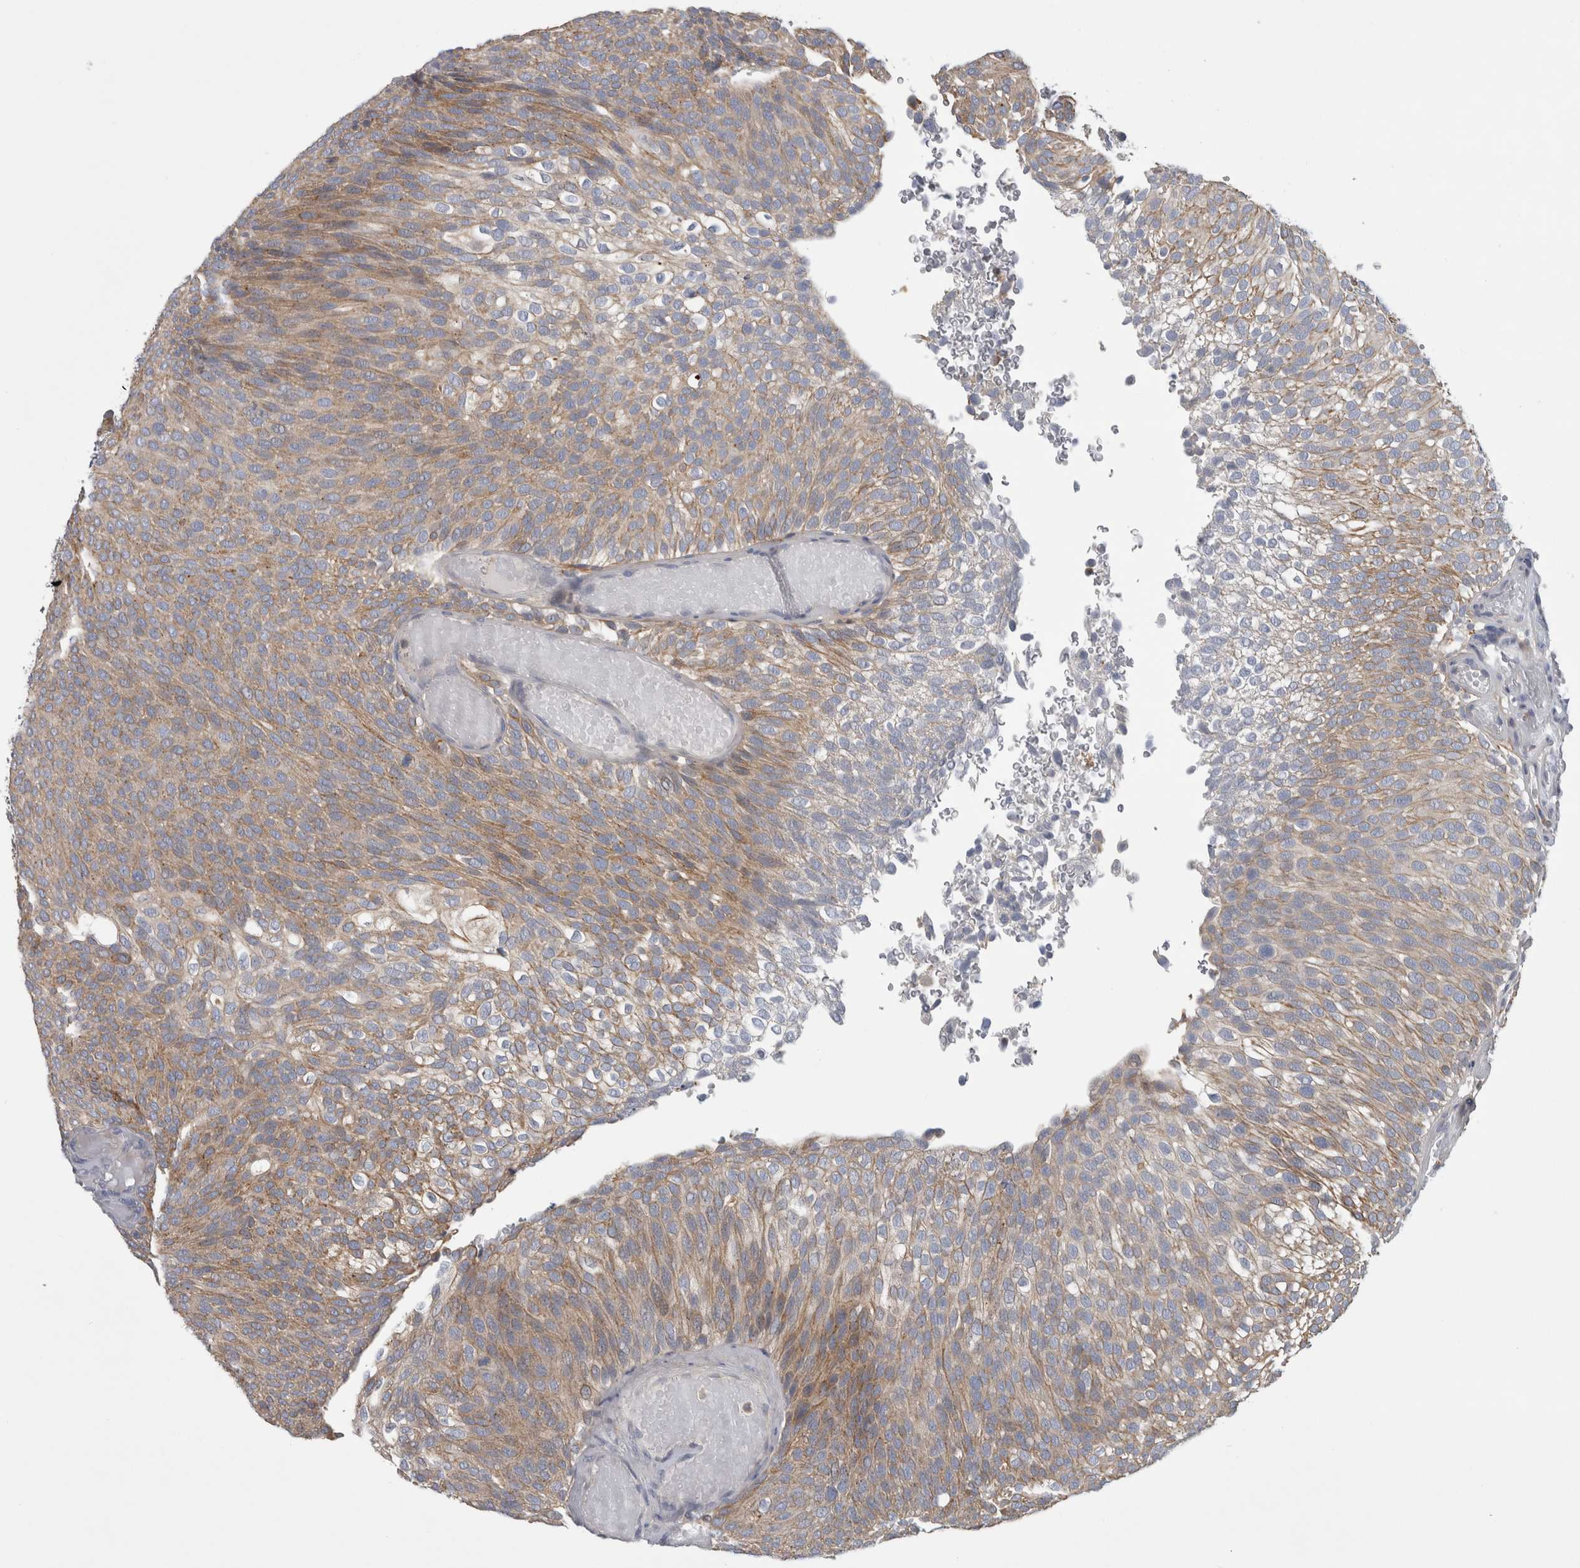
{"staining": {"intensity": "moderate", "quantity": ">75%", "location": "cytoplasmic/membranous"}, "tissue": "urothelial cancer", "cell_type": "Tumor cells", "image_type": "cancer", "snomed": [{"axis": "morphology", "description": "Urothelial carcinoma, Low grade"}, {"axis": "topography", "description": "Urinary bladder"}], "caption": "Immunohistochemistry (DAB (3,3'-diaminobenzidine)) staining of urothelial carcinoma (low-grade) shows moderate cytoplasmic/membranous protein expression in approximately >75% of tumor cells.", "gene": "ATXN2", "patient": {"sex": "male", "age": 78}}